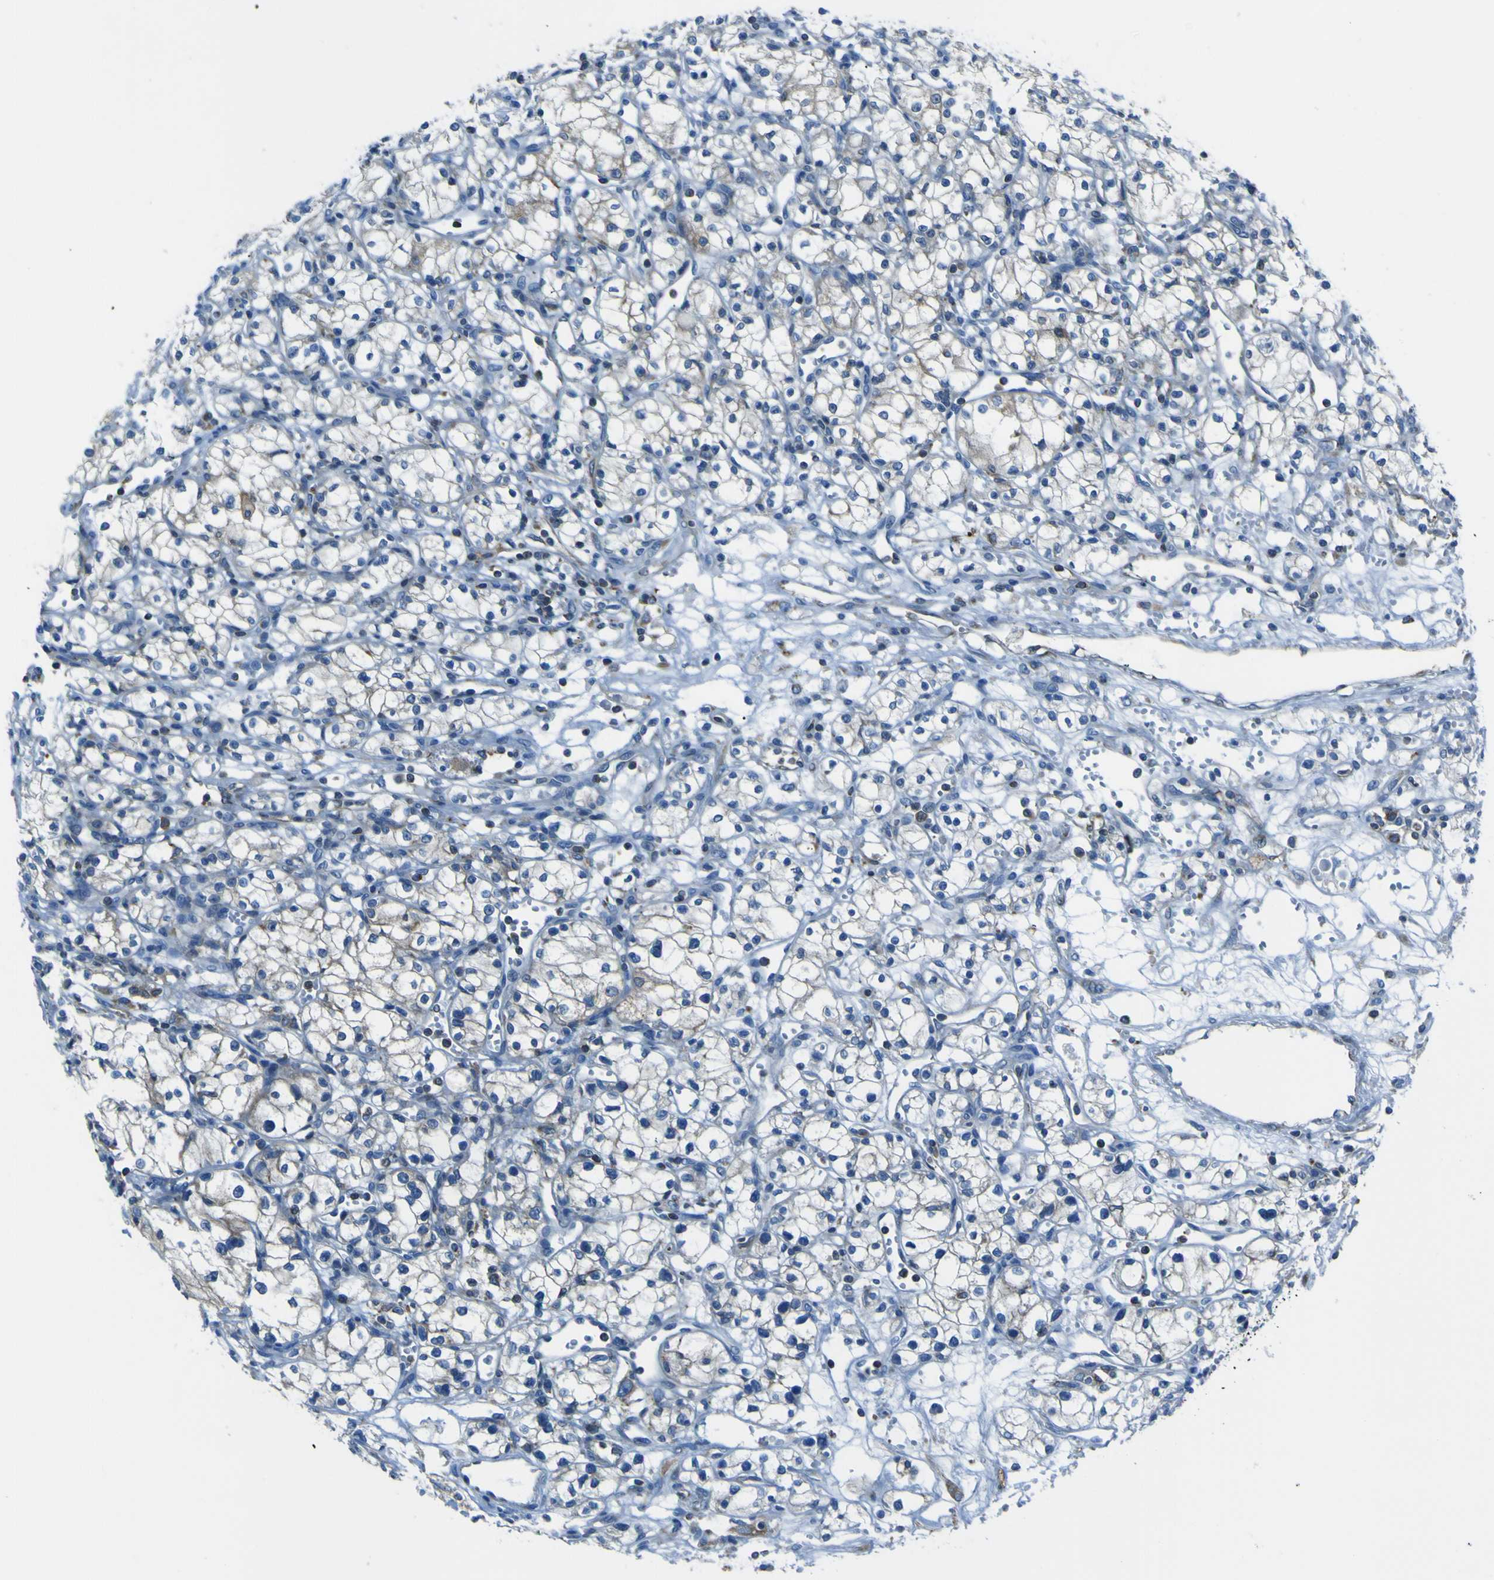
{"staining": {"intensity": "moderate", "quantity": "<25%", "location": "cytoplasmic/membranous"}, "tissue": "renal cancer", "cell_type": "Tumor cells", "image_type": "cancer", "snomed": [{"axis": "morphology", "description": "Normal tissue, NOS"}, {"axis": "morphology", "description": "Adenocarcinoma, NOS"}, {"axis": "topography", "description": "Kidney"}], "caption": "Immunohistochemical staining of renal adenocarcinoma demonstrates low levels of moderate cytoplasmic/membranous protein staining in approximately <25% of tumor cells.", "gene": "STIM1", "patient": {"sex": "male", "age": 59}}